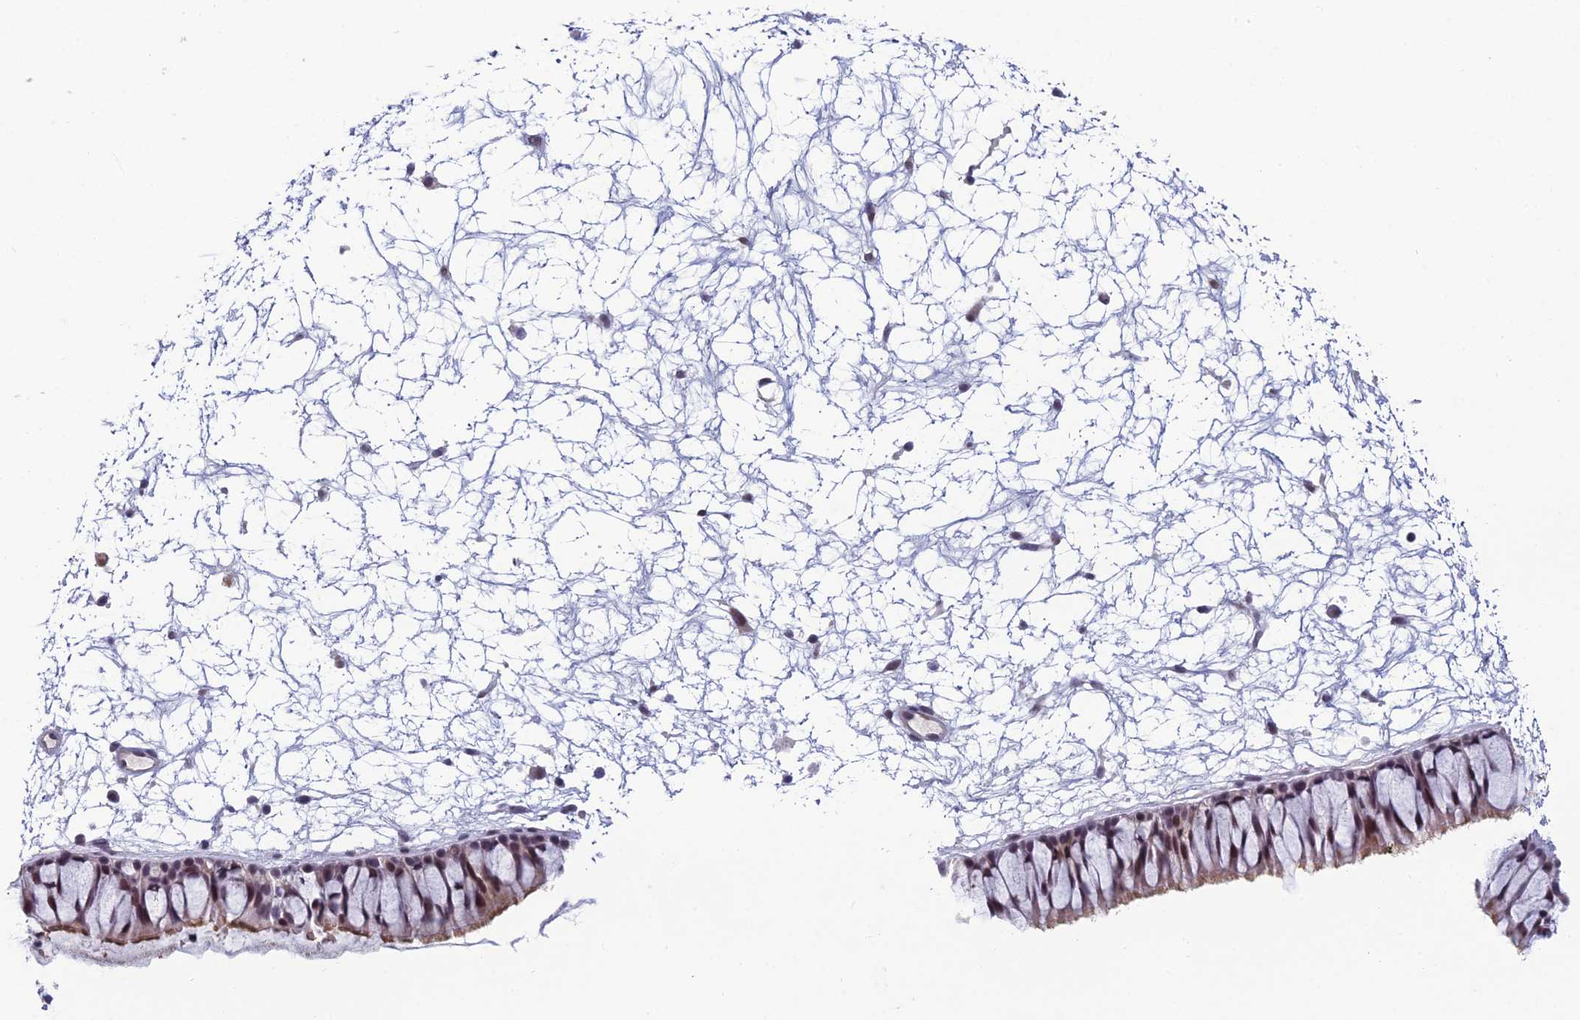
{"staining": {"intensity": "moderate", "quantity": "<25%", "location": "cytoplasmic/membranous,nuclear"}, "tissue": "nasopharynx", "cell_type": "Respiratory epithelial cells", "image_type": "normal", "snomed": [{"axis": "morphology", "description": "Normal tissue, NOS"}, {"axis": "topography", "description": "Nasopharynx"}], "caption": "Moderate cytoplasmic/membranous,nuclear expression is present in about <25% of respiratory epithelial cells in normal nasopharynx.", "gene": "RGS17", "patient": {"sex": "male", "age": 64}}